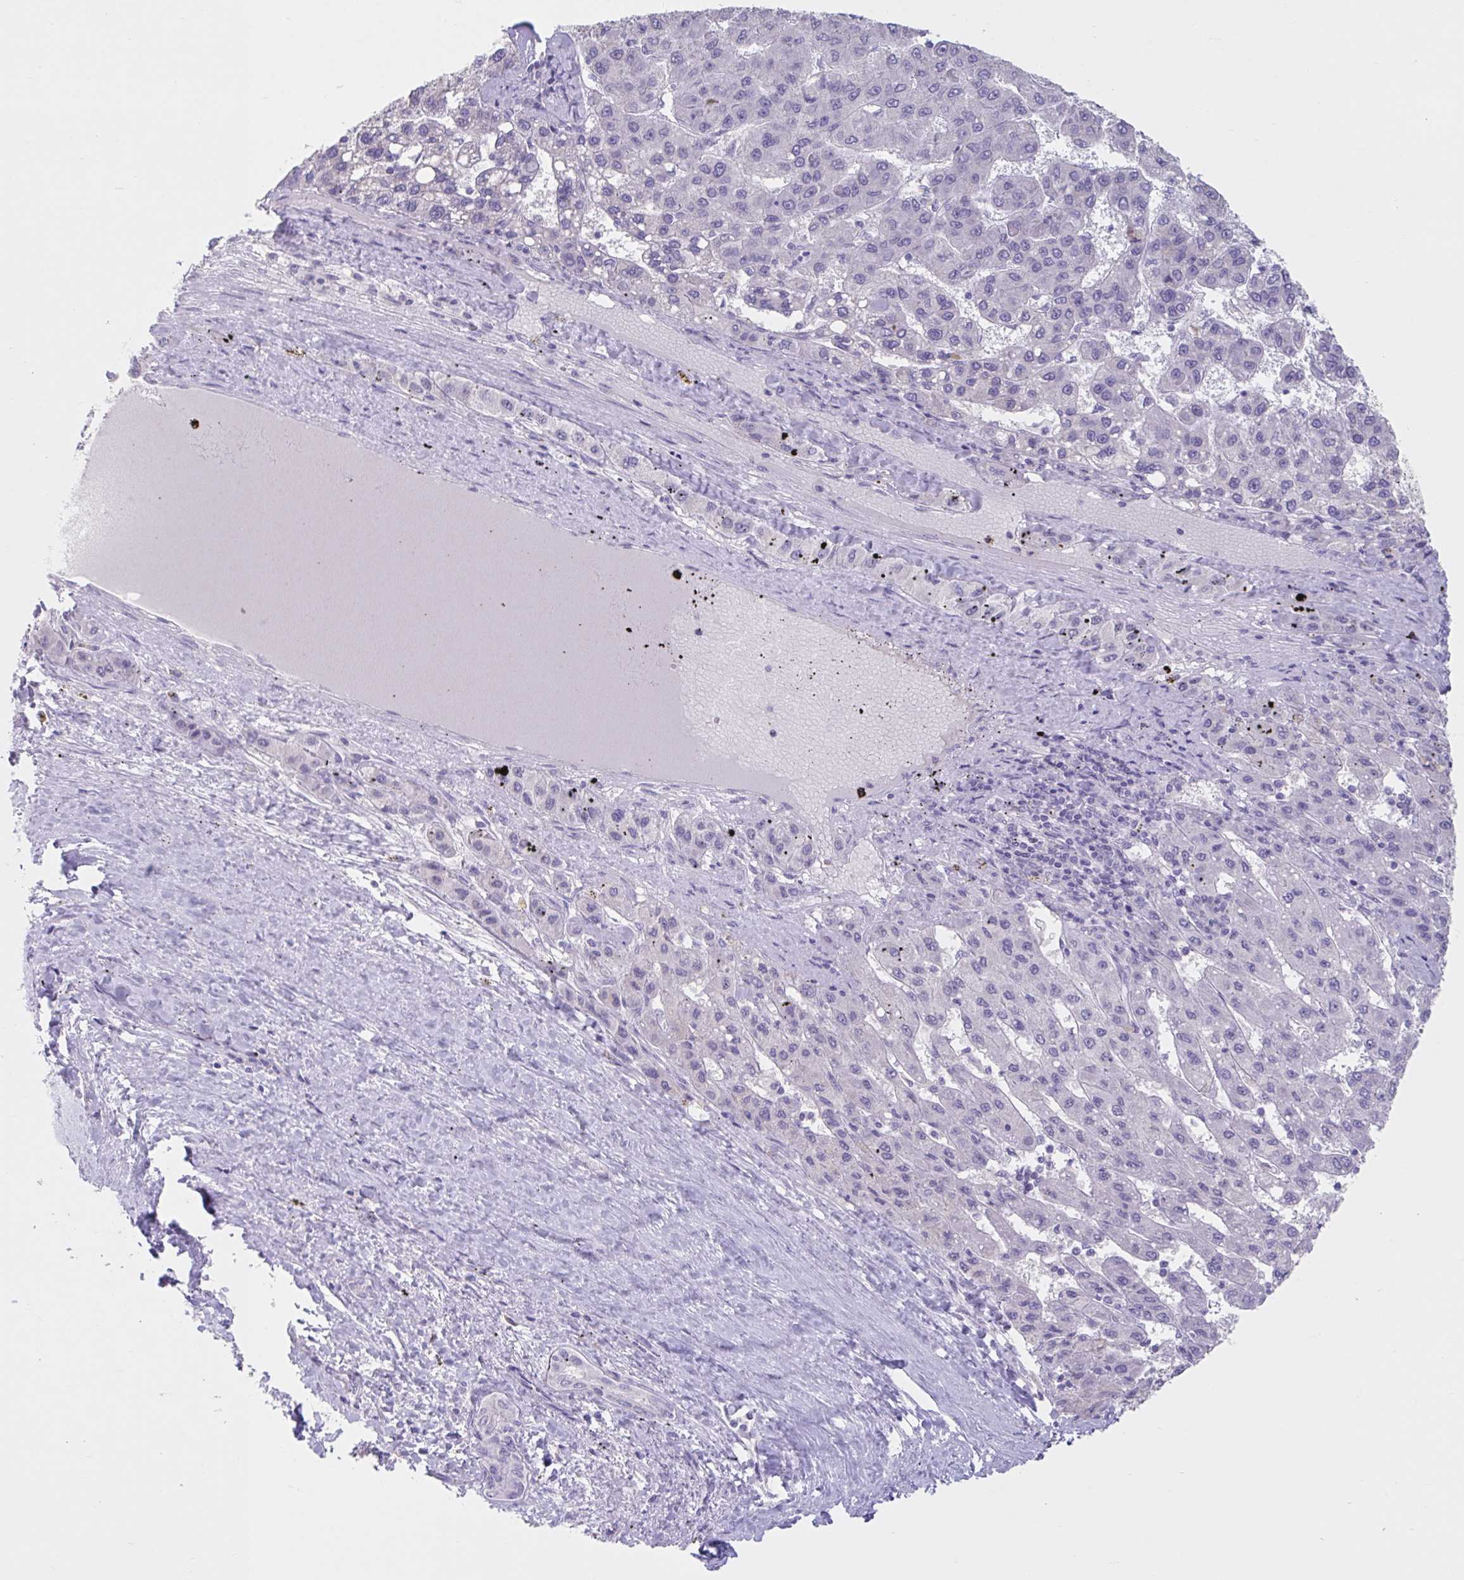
{"staining": {"intensity": "negative", "quantity": "none", "location": "none"}, "tissue": "liver cancer", "cell_type": "Tumor cells", "image_type": "cancer", "snomed": [{"axis": "morphology", "description": "Carcinoma, Hepatocellular, NOS"}, {"axis": "topography", "description": "Liver"}], "caption": "Liver cancer was stained to show a protein in brown. There is no significant positivity in tumor cells.", "gene": "GPR162", "patient": {"sex": "female", "age": 82}}